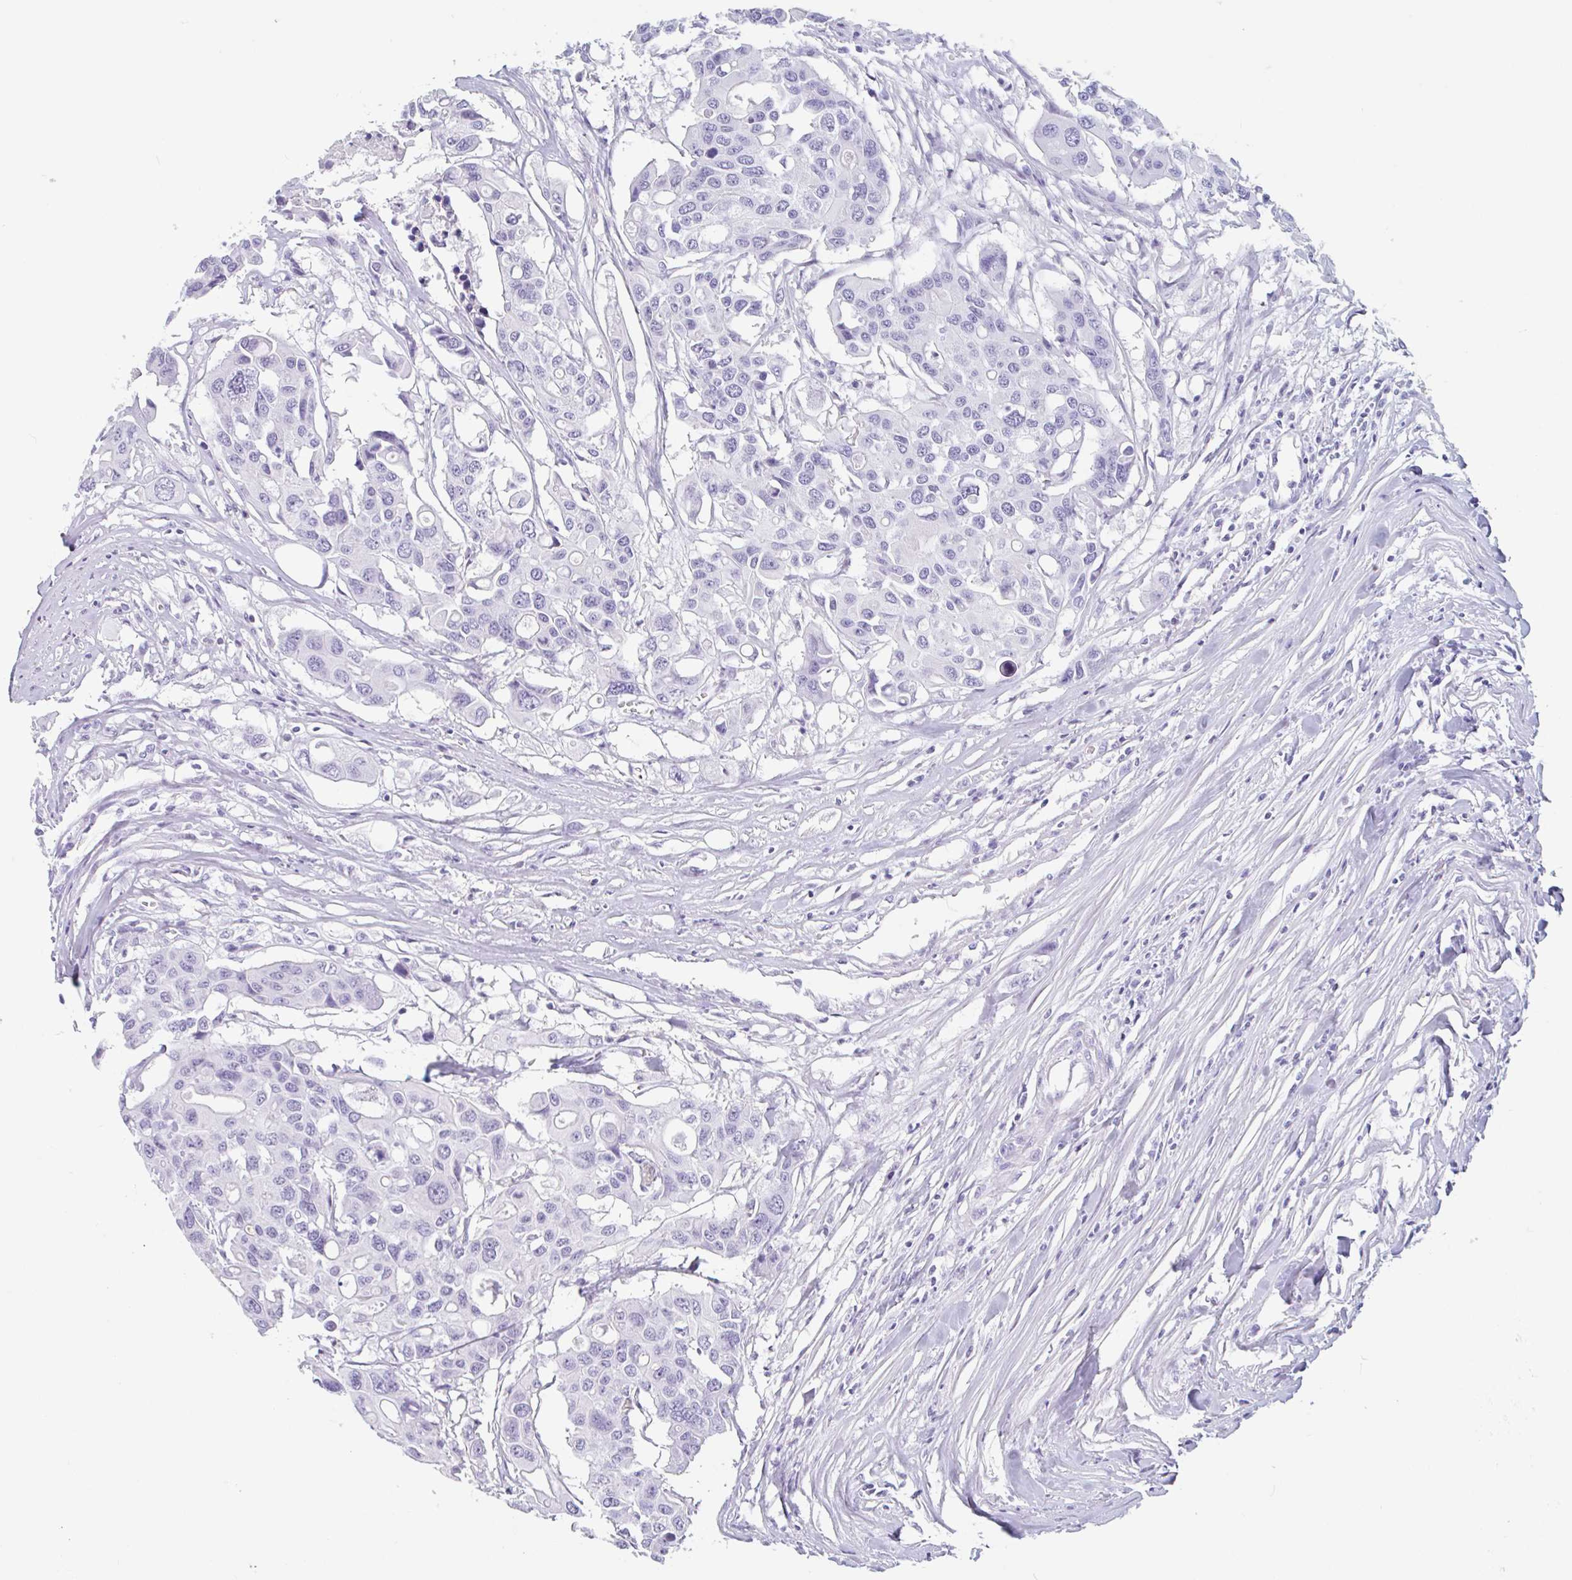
{"staining": {"intensity": "negative", "quantity": "none", "location": "none"}, "tissue": "colorectal cancer", "cell_type": "Tumor cells", "image_type": "cancer", "snomed": [{"axis": "morphology", "description": "Adenocarcinoma, NOS"}, {"axis": "topography", "description": "Colon"}], "caption": "DAB immunohistochemical staining of colorectal cancer displays no significant expression in tumor cells.", "gene": "EMC4", "patient": {"sex": "male", "age": 77}}